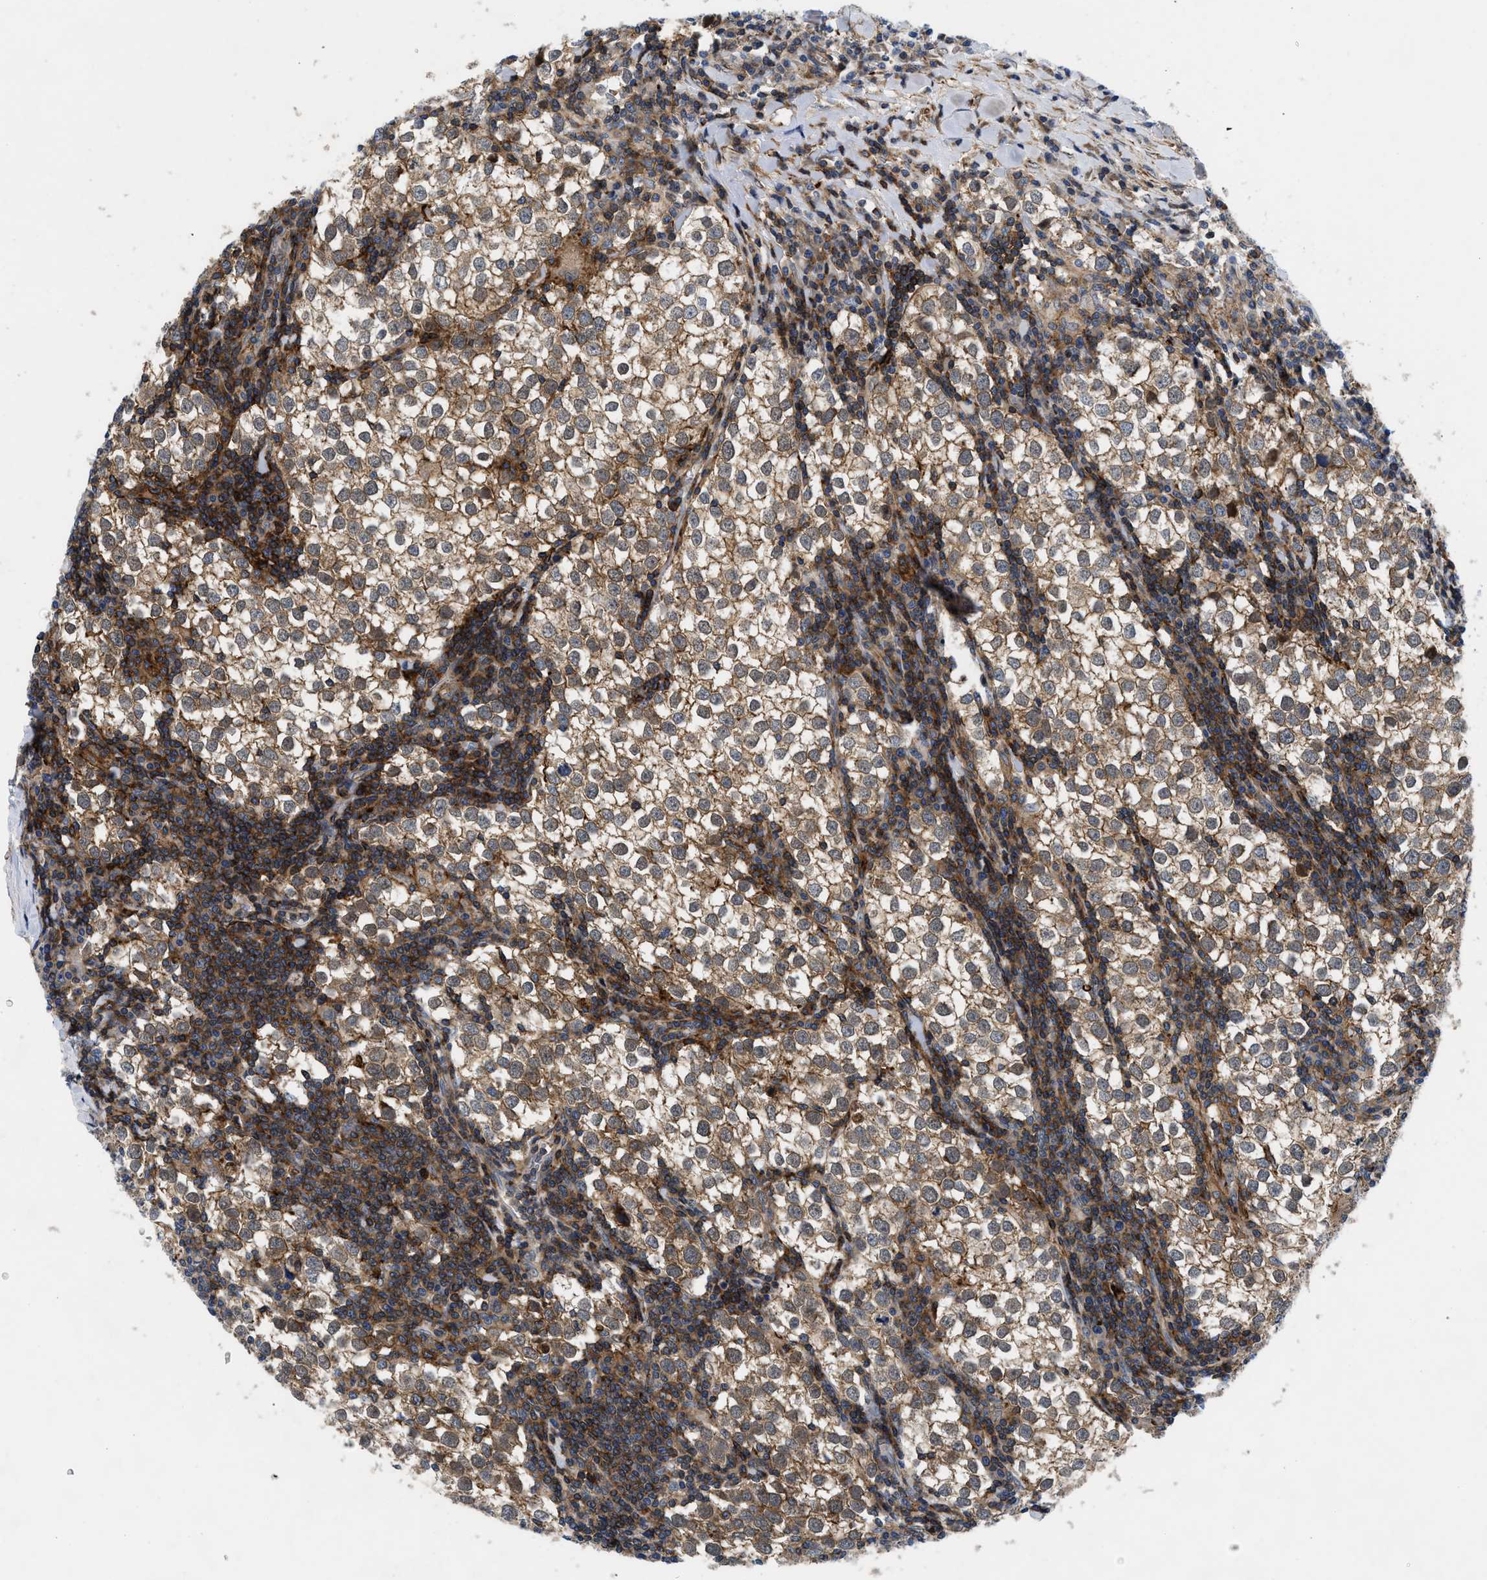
{"staining": {"intensity": "moderate", "quantity": ">75%", "location": "cytoplasmic/membranous"}, "tissue": "testis cancer", "cell_type": "Tumor cells", "image_type": "cancer", "snomed": [{"axis": "morphology", "description": "Seminoma, NOS"}, {"axis": "morphology", "description": "Carcinoma, Embryonal, NOS"}, {"axis": "topography", "description": "Testis"}], "caption": "Testis seminoma was stained to show a protein in brown. There is medium levels of moderate cytoplasmic/membranous positivity in about >75% of tumor cells.", "gene": "SPAST", "patient": {"sex": "male", "age": 36}}